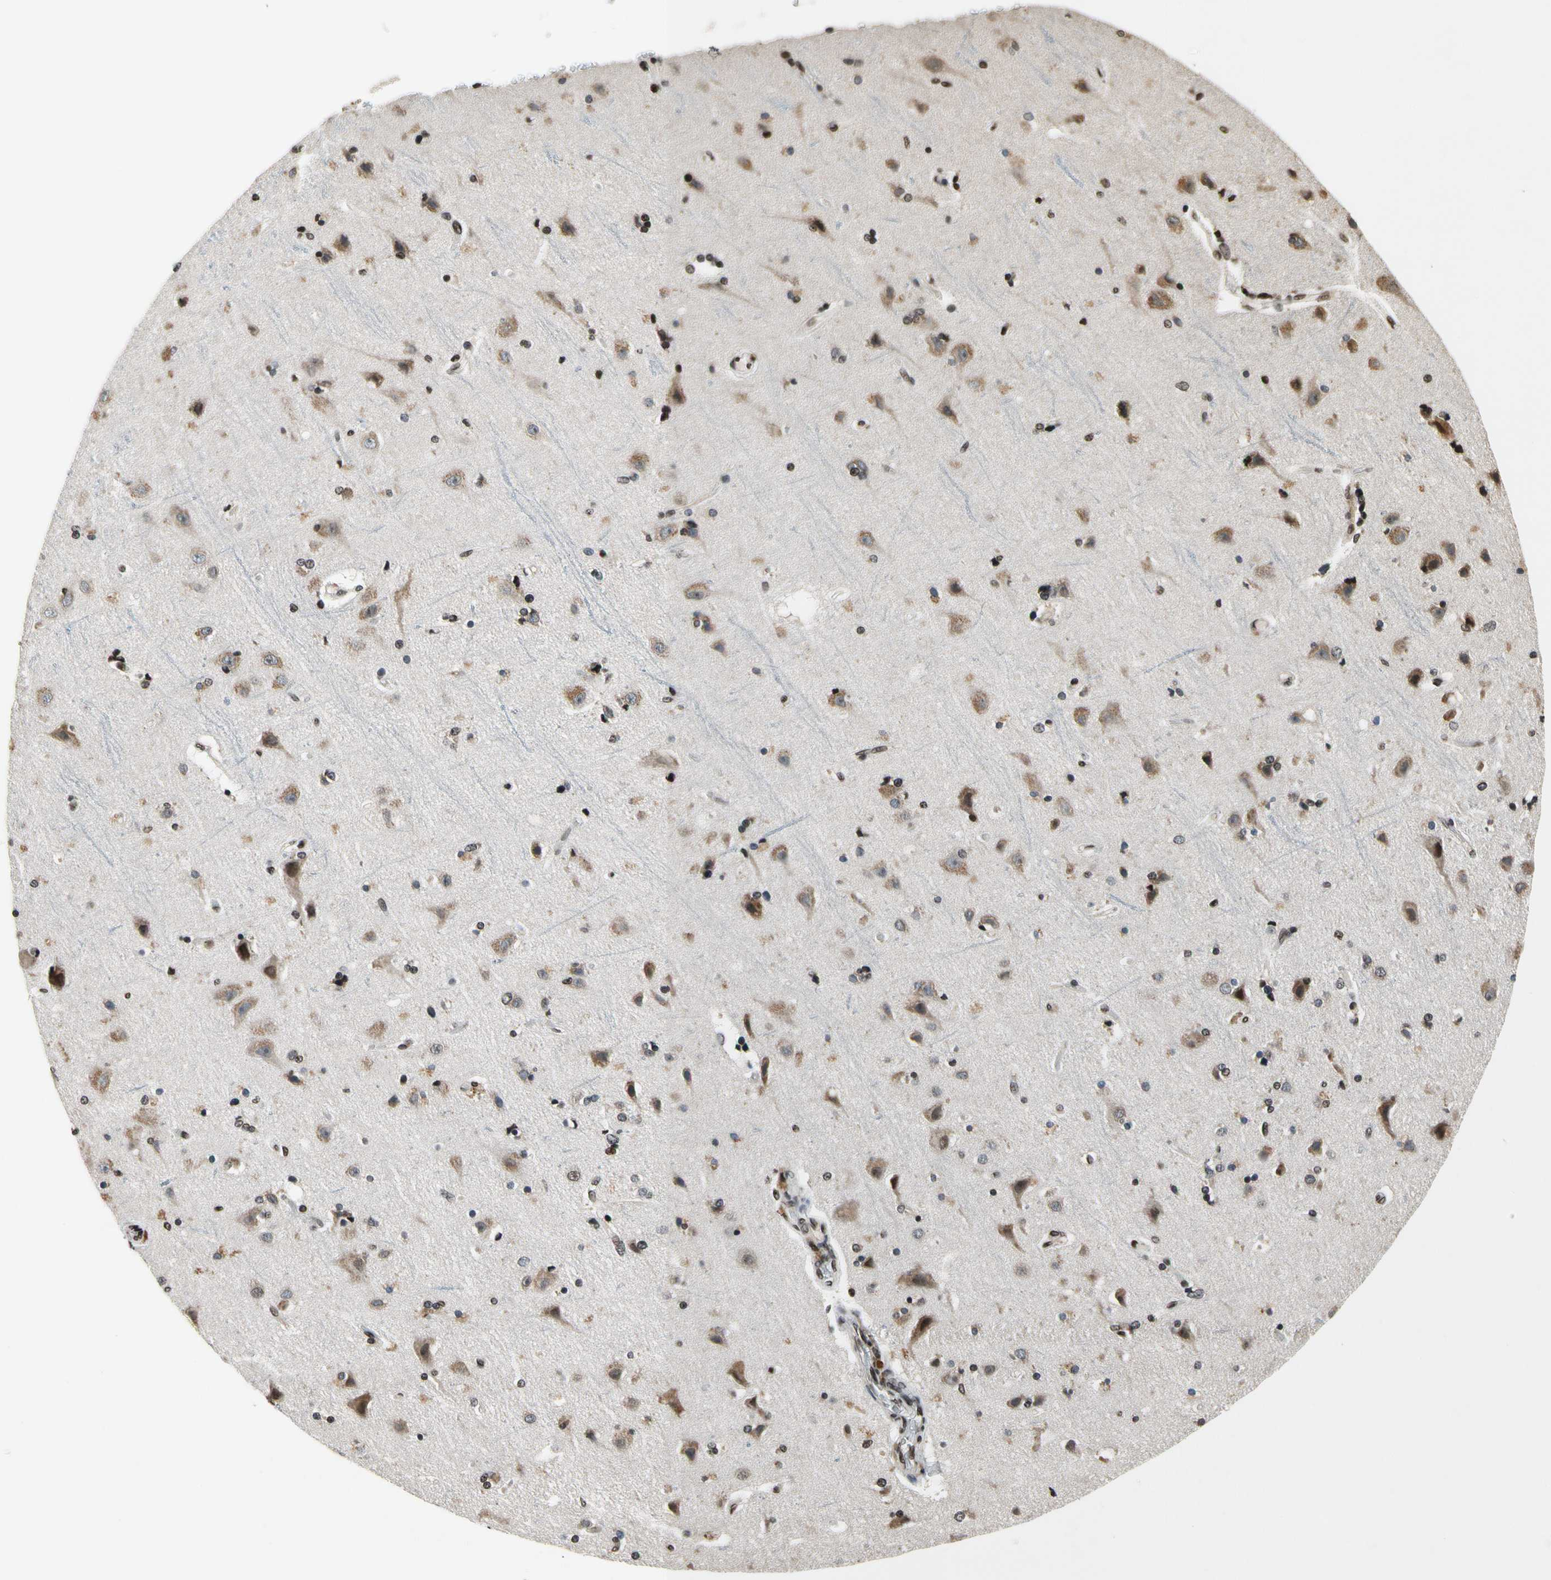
{"staining": {"intensity": "moderate", "quantity": ">75%", "location": "cytoplasmic/membranous,nuclear"}, "tissue": "cerebral cortex", "cell_type": "Endothelial cells", "image_type": "normal", "snomed": [{"axis": "morphology", "description": "Normal tissue, NOS"}, {"axis": "topography", "description": "Cerebral cortex"}], "caption": "IHC micrograph of normal cerebral cortex stained for a protein (brown), which exhibits medium levels of moderate cytoplasmic/membranous,nuclear positivity in about >75% of endothelial cells.", "gene": "RECQL", "patient": {"sex": "female", "age": 54}}